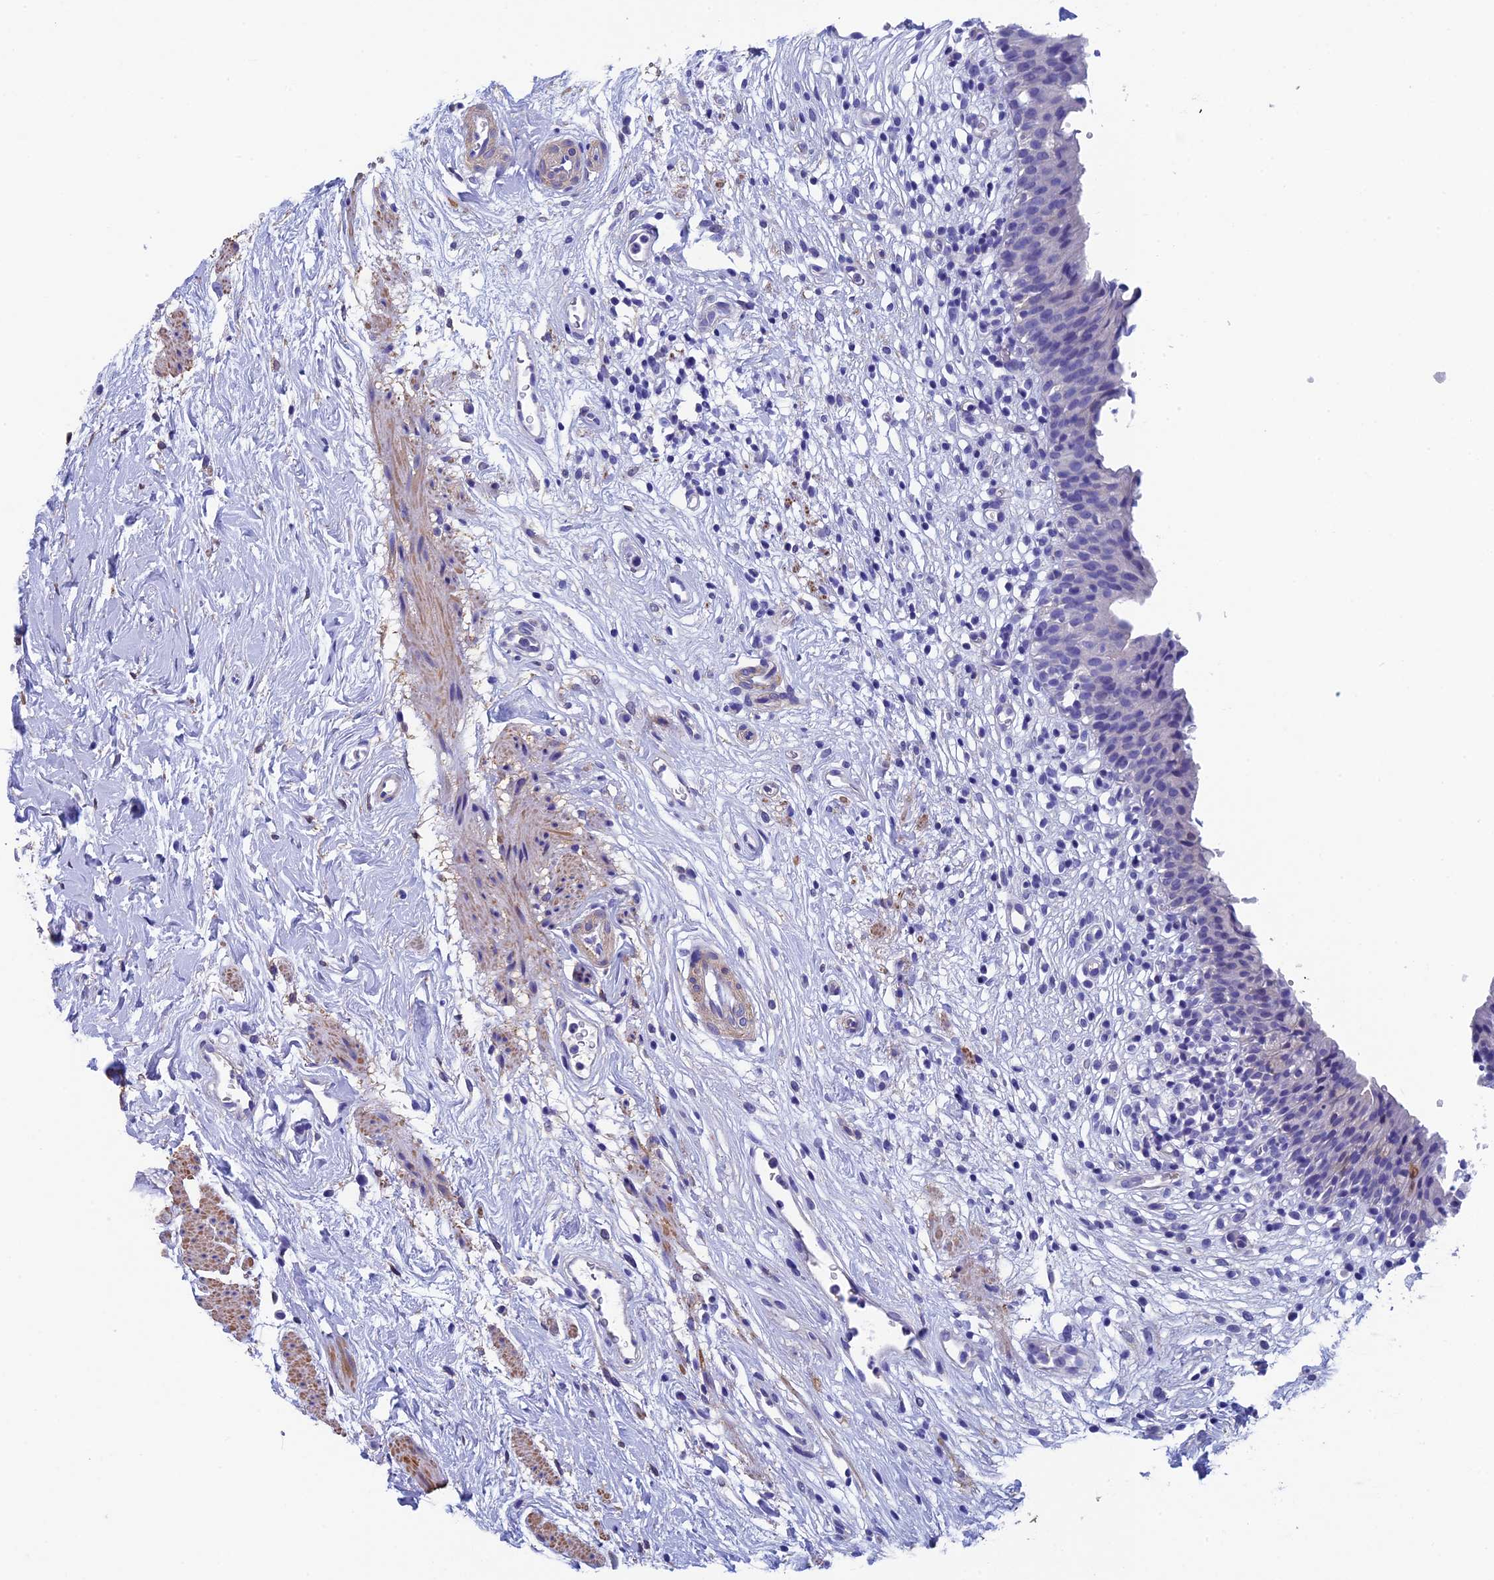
{"staining": {"intensity": "negative", "quantity": "none", "location": "none"}, "tissue": "urinary bladder", "cell_type": "Urothelial cells", "image_type": "normal", "snomed": [{"axis": "morphology", "description": "Normal tissue, NOS"}, {"axis": "morphology", "description": "Inflammation, NOS"}, {"axis": "topography", "description": "Urinary bladder"}], "caption": "Immunohistochemistry of unremarkable urinary bladder displays no expression in urothelial cells.", "gene": "ADH7", "patient": {"sex": "male", "age": 63}}